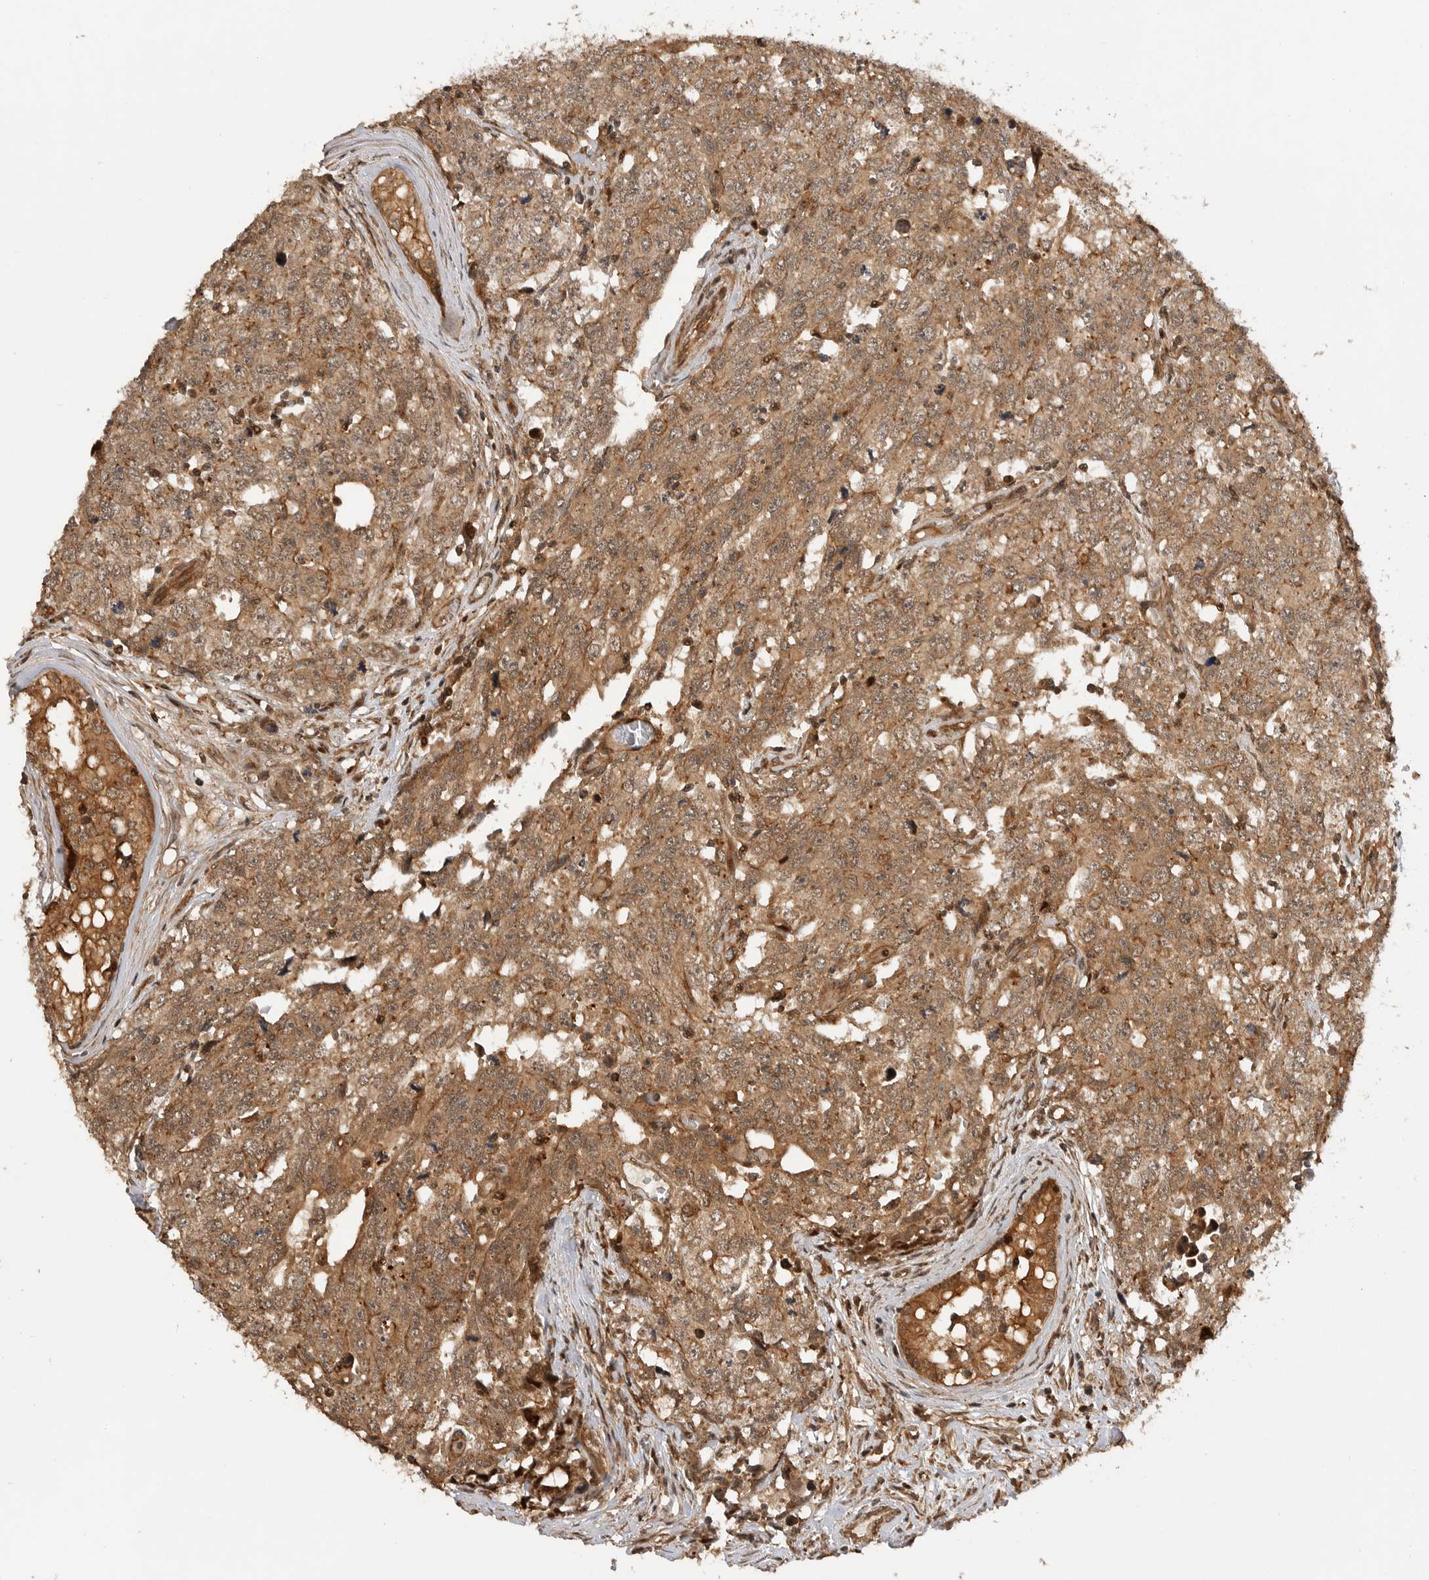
{"staining": {"intensity": "moderate", "quantity": ">75%", "location": "cytoplasmic/membranous"}, "tissue": "testis cancer", "cell_type": "Tumor cells", "image_type": "cancer", "snomed": [{"axis": "morphology", "description": "Carcinoma, Embryonal, NOS"}, {"axis": "topography", "description": "Testis"}], "caption": "Protein staining reveals moderate cytoplasmic/membranous staining in about >75% of tumor cells in testis embryonal carcinoma.", "gene": "ADPRS", "patient": {"sex": "male", "age": 28}}